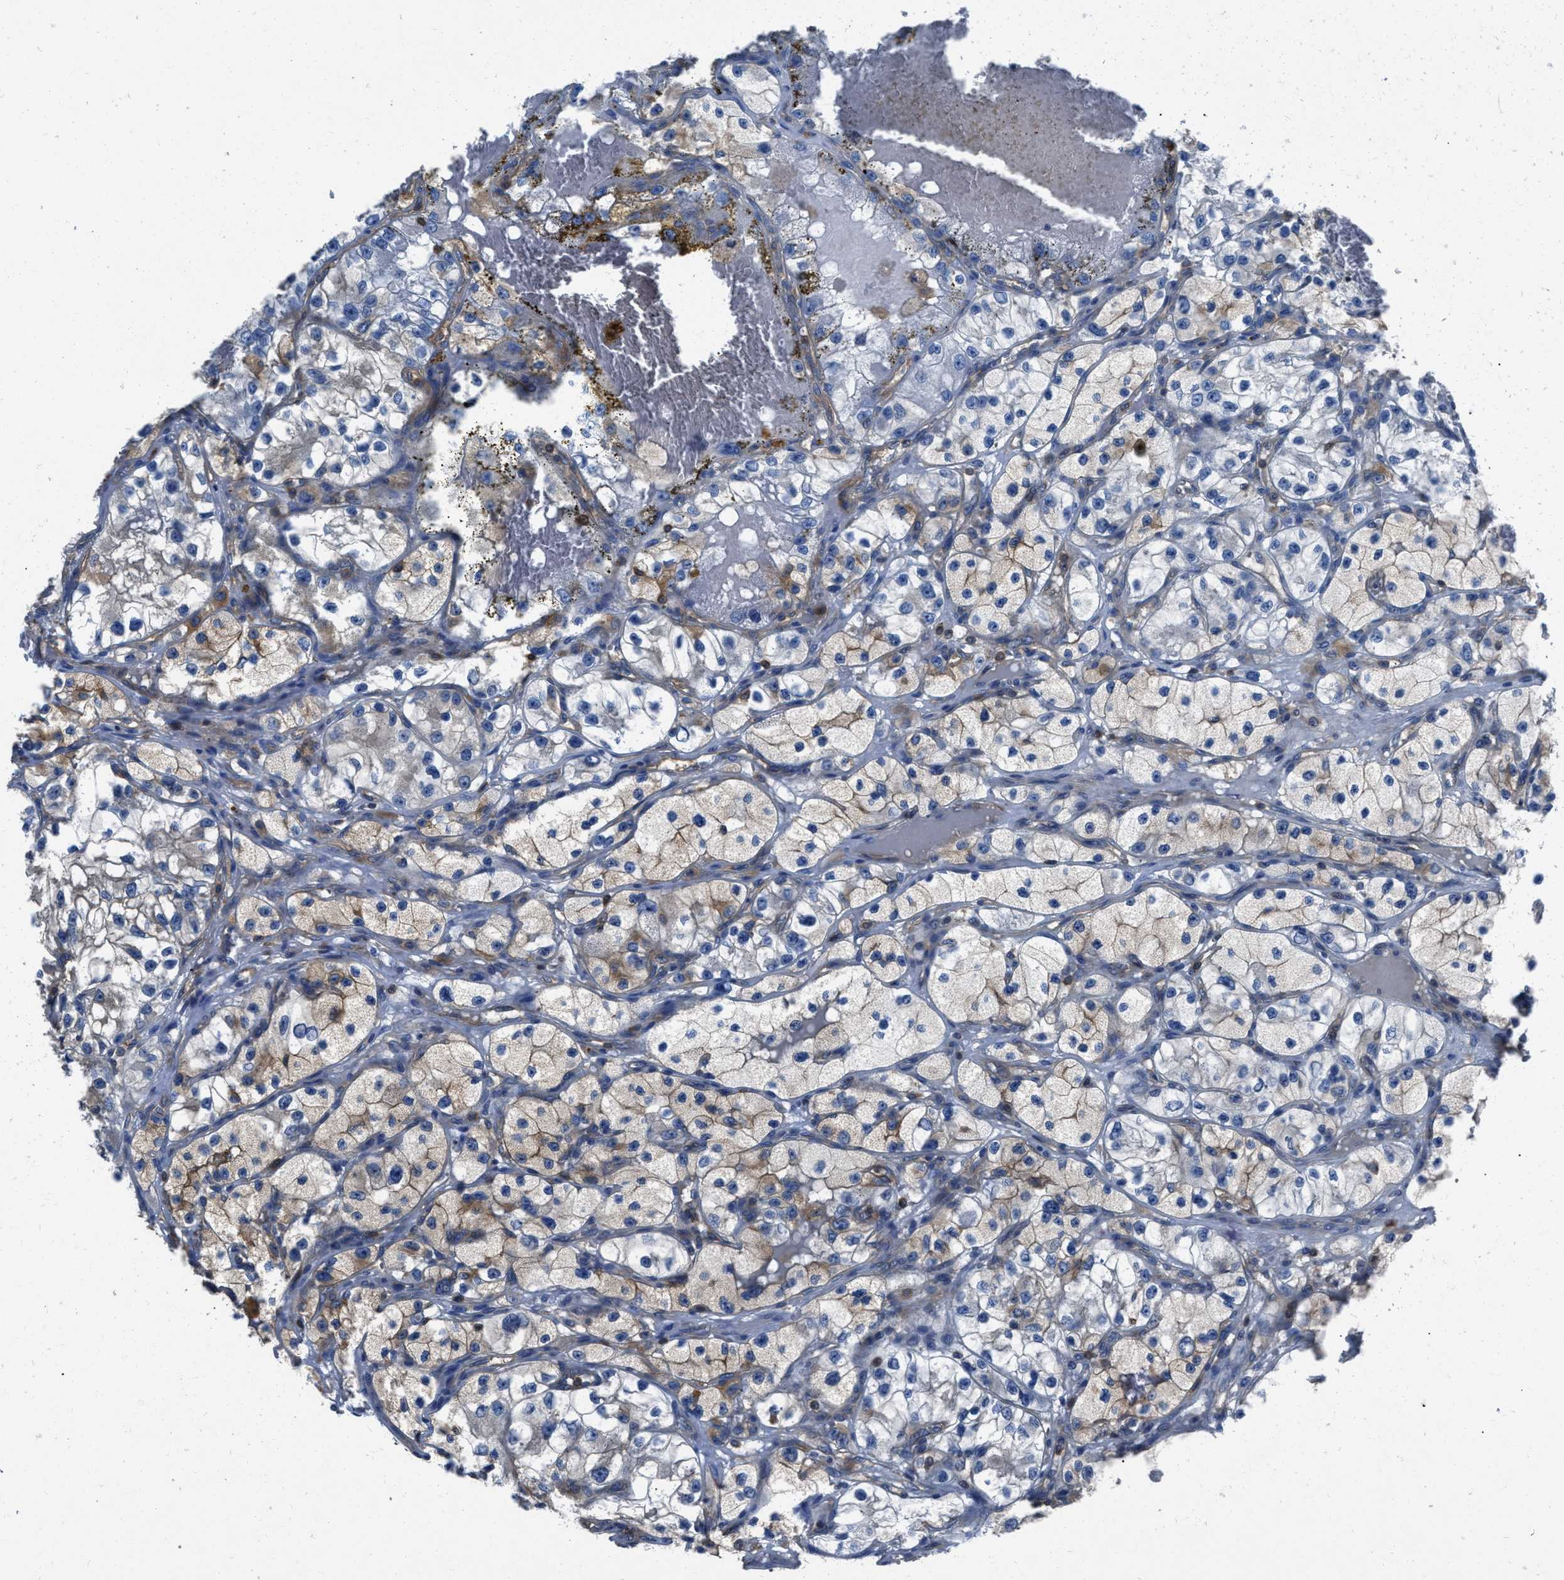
{"staining": {"intensity": "weak", "quantity": ">75%", "location": "cytoplasmic/membranous"}, "tissue": "renal cancer", "cell_type": "Tumor cells", "image_type": "cancer", "snomed": [{"axis": "morphology", "description": "Adenocarcinoma, NOS"}, {"axis": "topography", "description": "Kidney"}], "caption": "A photomicrograph showing weak cytoplasmic/membranous positivity in about >75% of tumor cells in renal adenocarcinoma, as visualized by brown immunohistochemical staining.", "gene": "YARS1", "patient": {"sex": "female", "age": 57}}